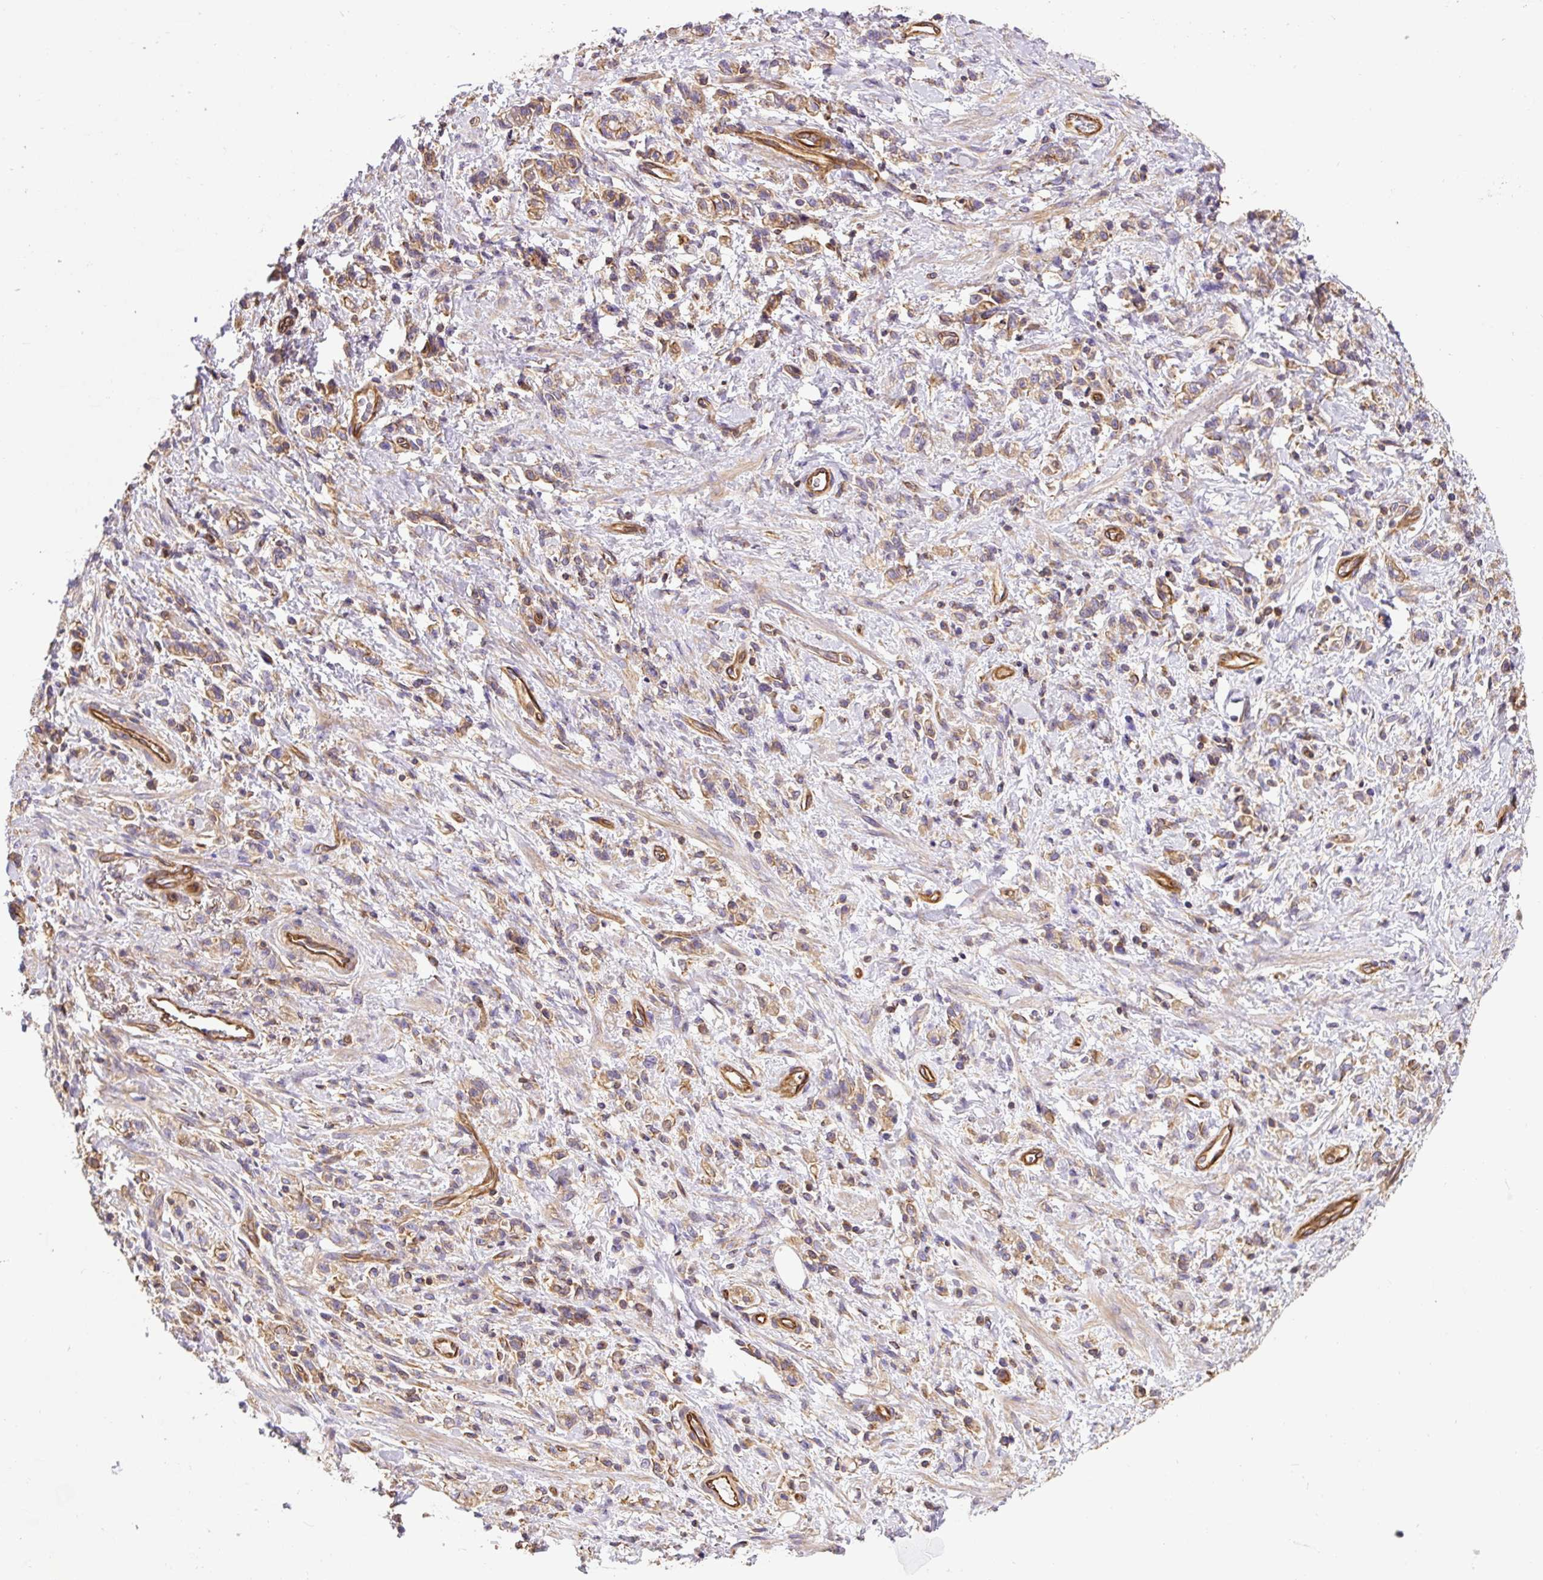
{"staining": {"intensity": "weak", "quantity": ">75%", "location": "cytoplasmic/membranous"}, "tissue": "stomach cancer", "cell_type": "Tumor cells", "image_type": "cancer", "snomed": [{"axis": "morphology", "description": "Adenocarcinoma, NOS"}, {"axis": "topography", "description": "Stomach"}], "caption": "The image displays a brown stain indicating the presence of a protein in the cytoplasmic/membranous of tumor cells in stomach adenocarcinoma.", "gene": "DCTN1", "patient": {"sex": "male", "age": 77}}